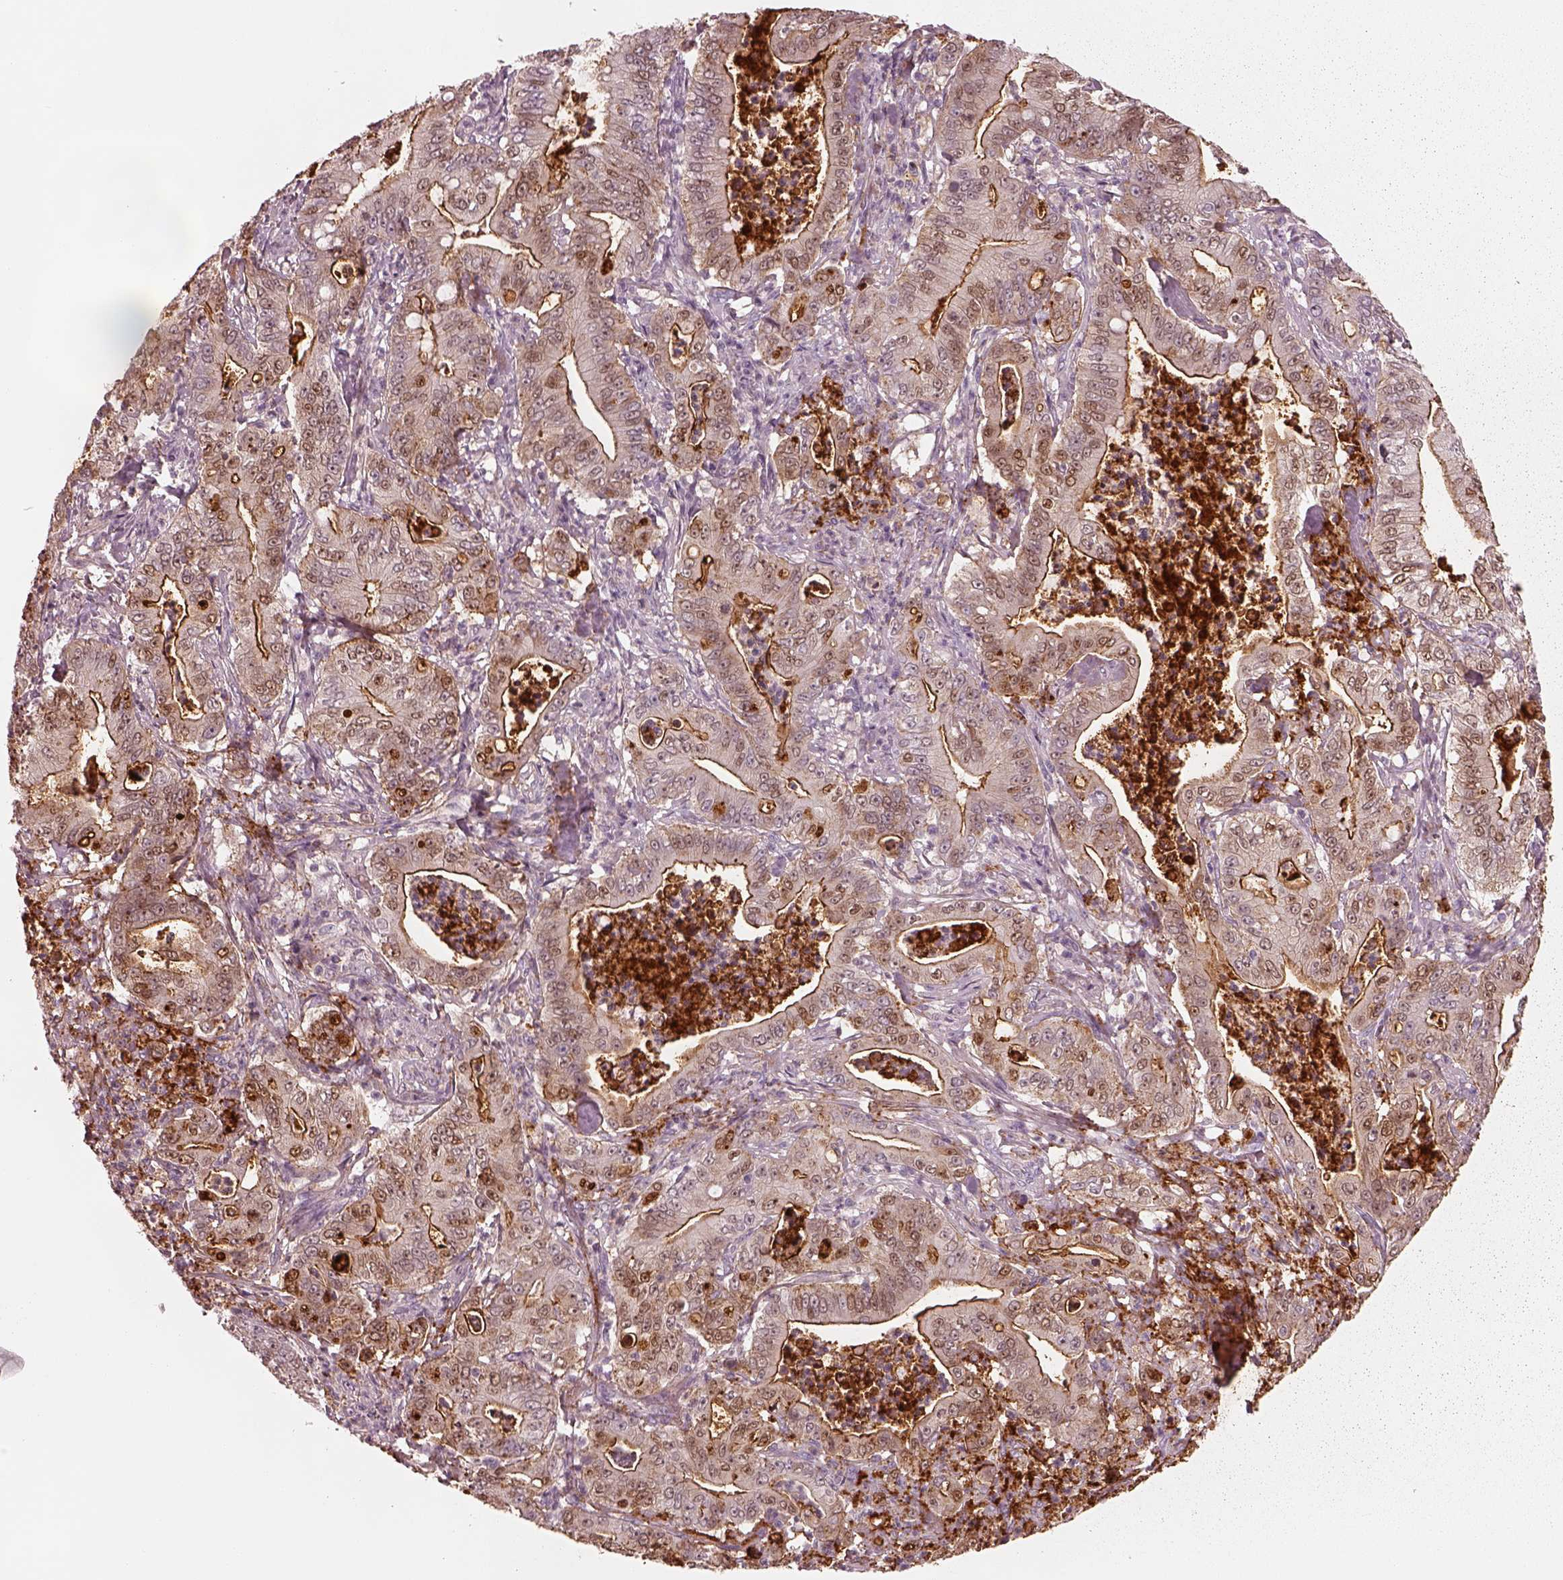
{"staining": {"intensity": "moderate", "quantity": ">75%", "location": "cytoplasmic/membranous,nuclear"}, "tissue": "pancreatic cancer", "cell_type": "Tumor cells", "image_type": "cancer", "snomed": [{"axis": "morphology", "description": "Adenocarcinoma, NOS"}, {"axis": "topography", "description": "Pancreas"}], "caption": "Pancreatic adenocarcinoma stained with a brown dye shows moderate cytoplasmic/membranous and nuclear positive staining in about >75% of tumor cells.", "gene": "SDCBP2", "patient": {"sex": "male", "age": 71}}